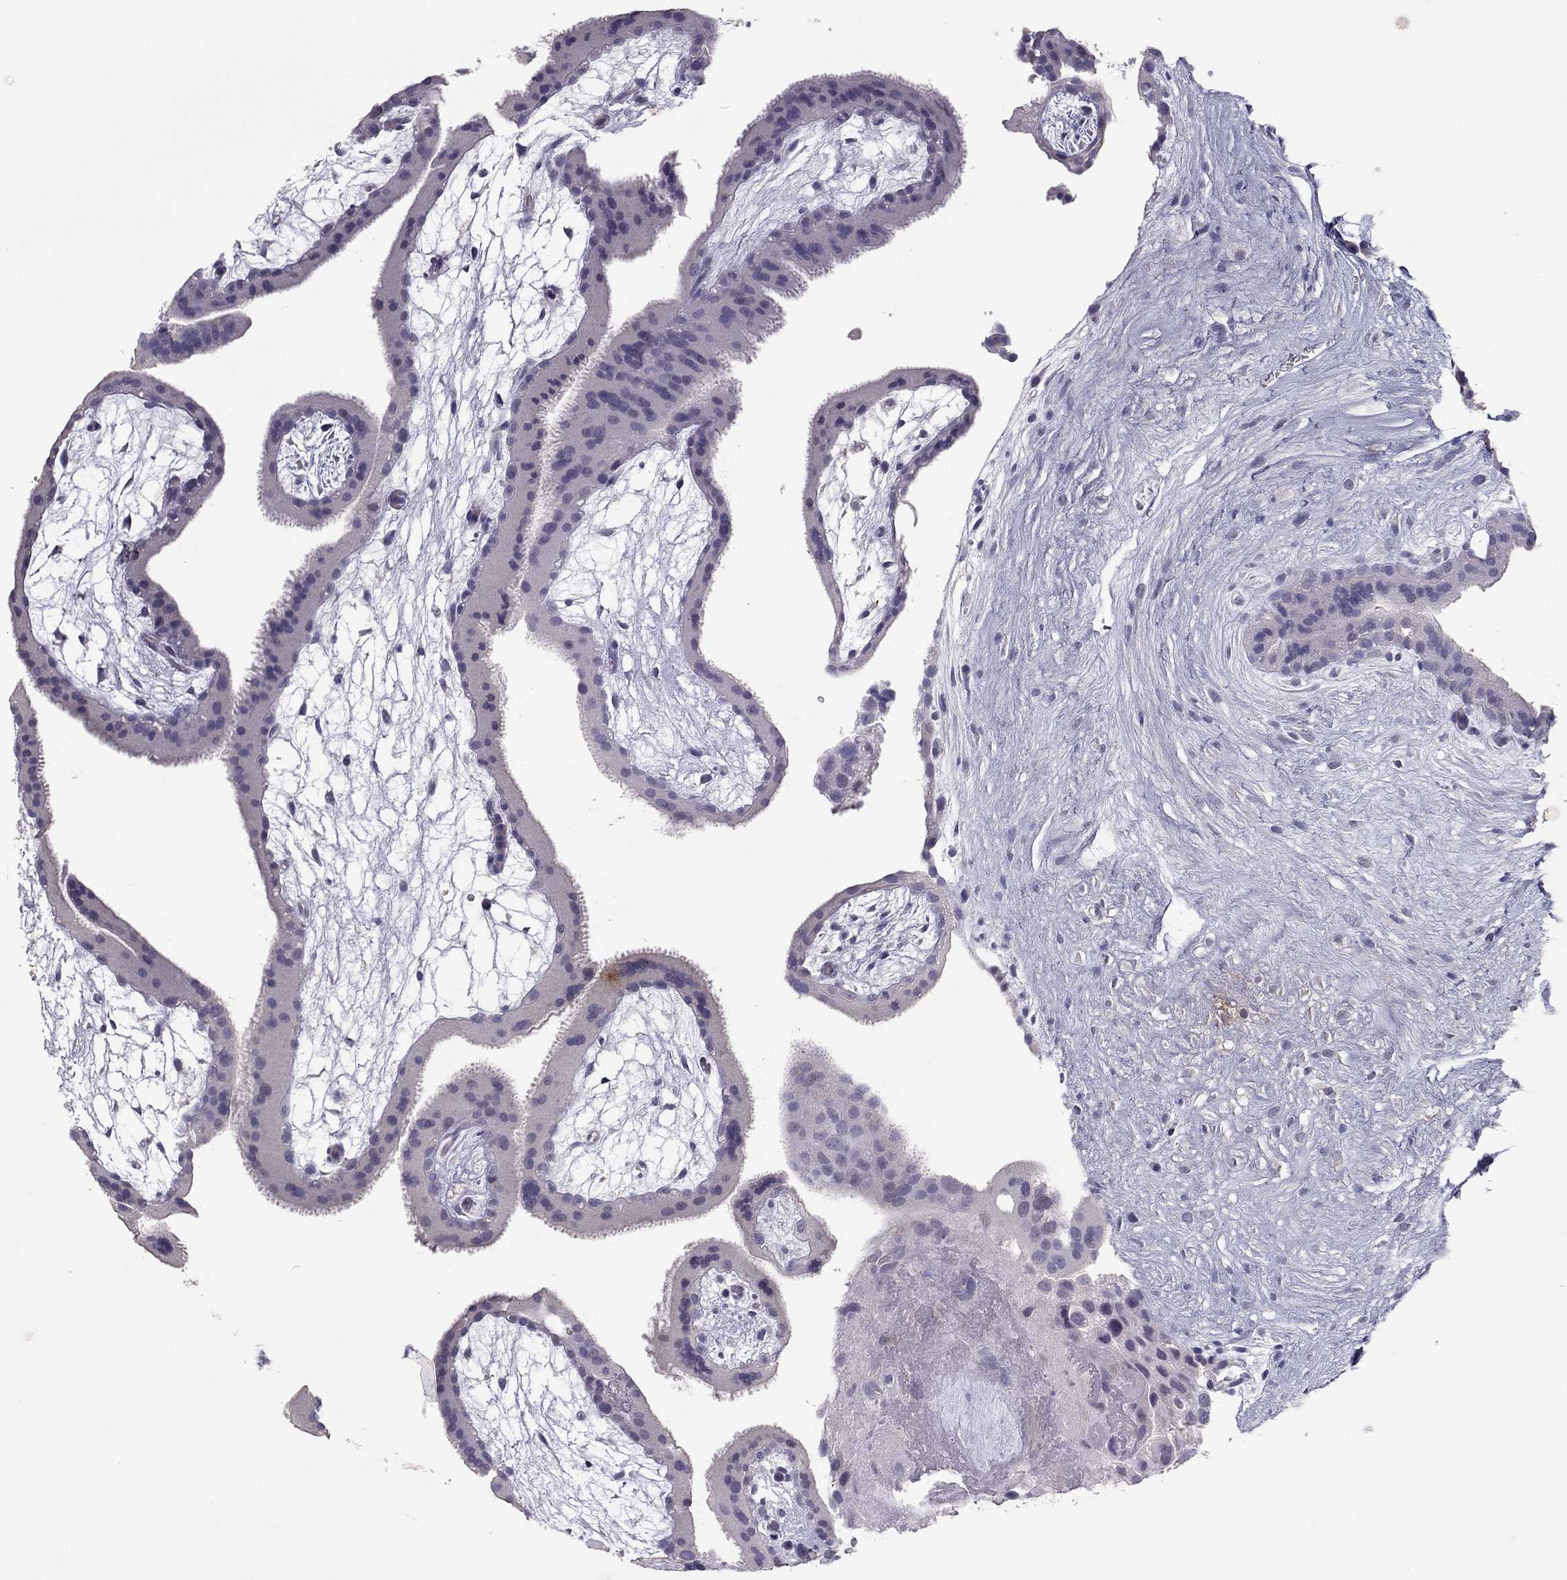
{"staining": {"intensity": "negative", "quantity": "none", "location": "none"}, "tissue": "placenta", "cell_type": "Decidual cells", "image_type": "normal", "snomed": [{"axis": "morphology", "description": "Normal tissue, NOS"}, {"axis": "topography", "description": "Placenta"}], "caption": "This is a micrograph of IHC staining of benign placenta, which shows no staining in decidual cells.", "gene": "ADORA2A", "patient": {"sex": "female", "age": 19}}